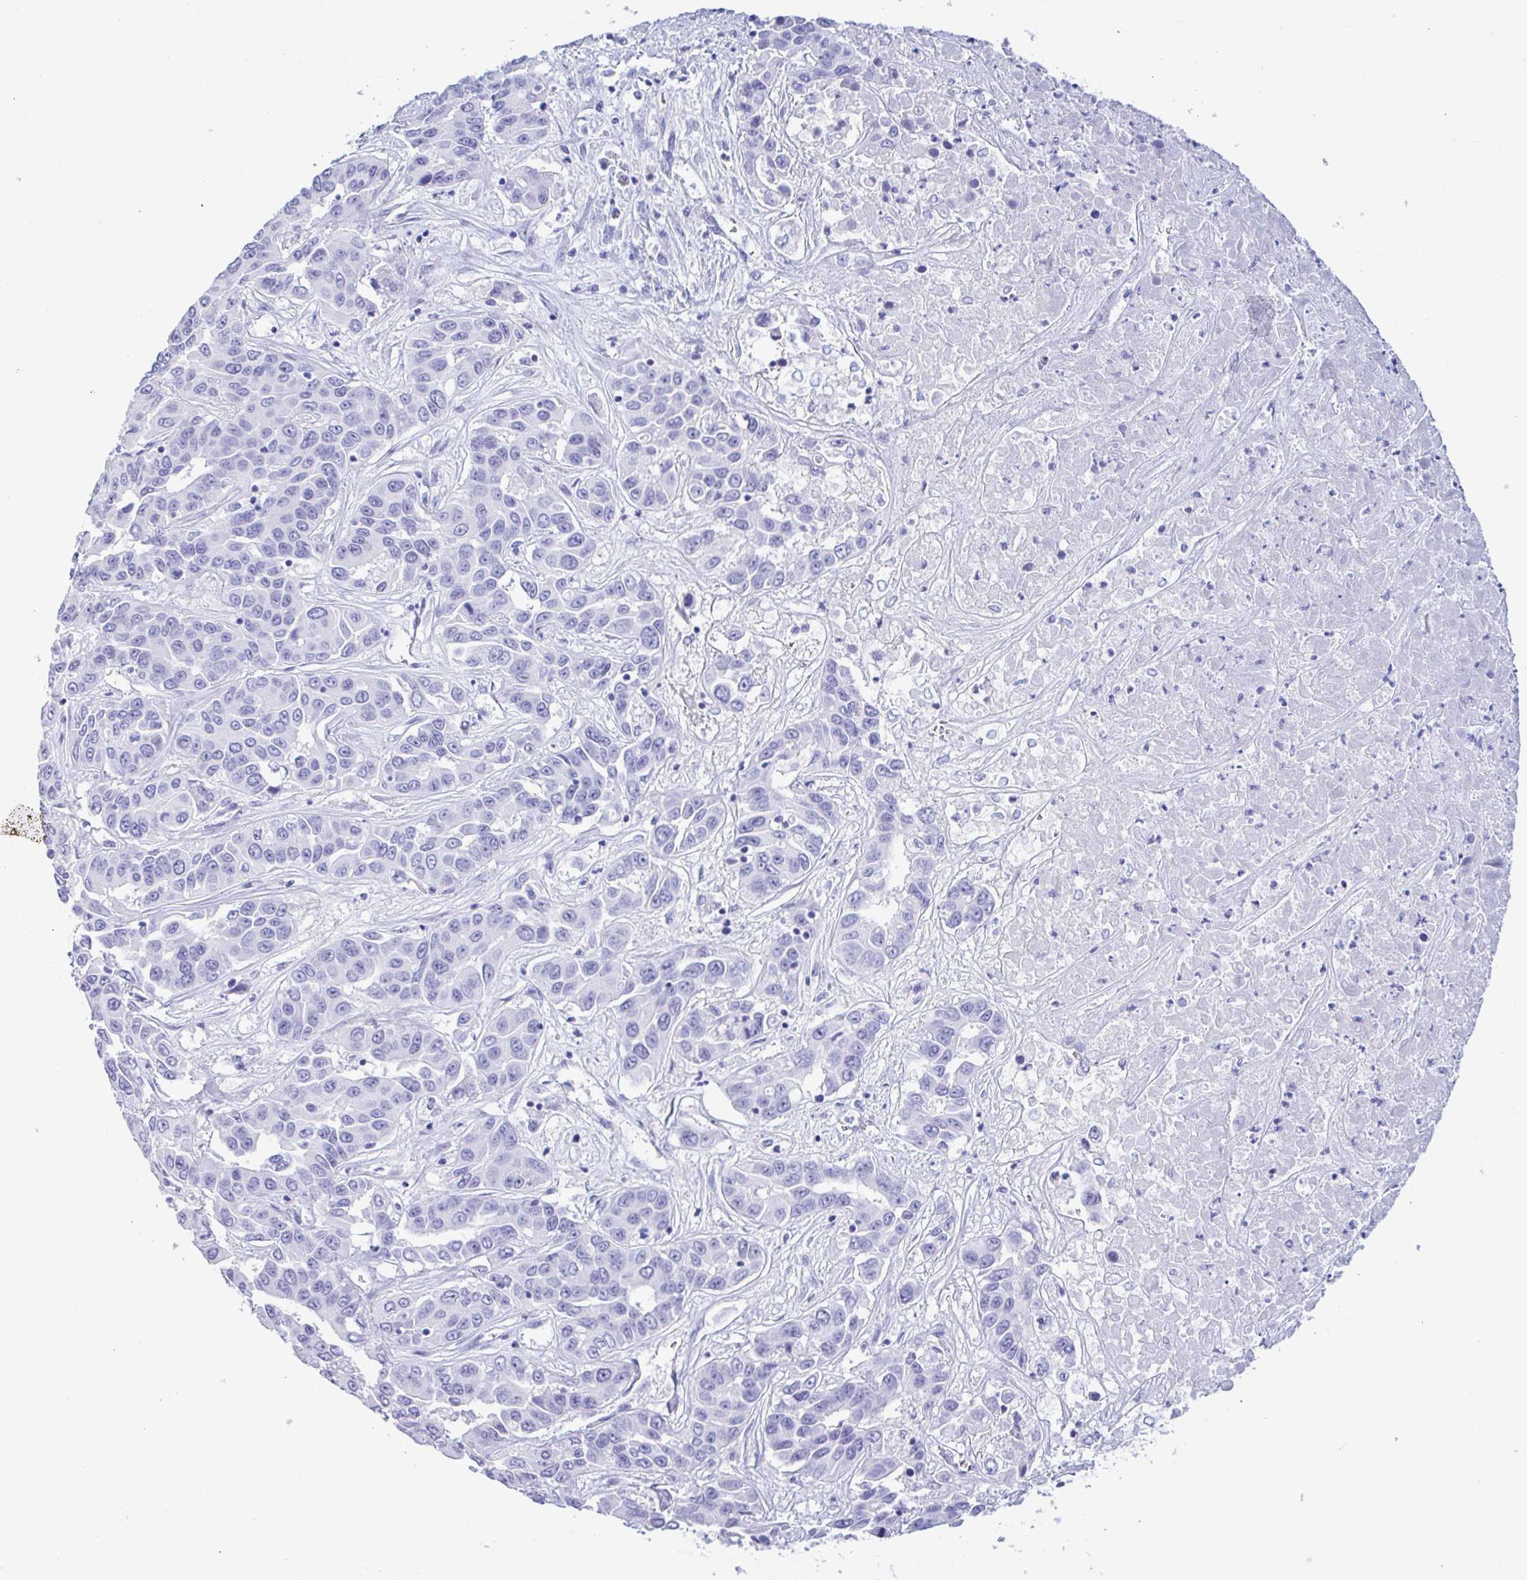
{"staining": {"intensity": "negative", "quantity": "none", "location": "none"}, "tissue": "liver cancer", "cell_type": "Tumor cells", "image_type": "cancer", "snomed": [{"axis": "morphology", "description": "Cholangiocarcinoma"}, {"axis": "topography", "description": "Liver"}], "caption": "A high-resolution photomicrograph shows IHC staining of liver cholangiocarcinoma, which reveals no significant expression in tumor cells.", "gene": "MRGPRG", "patient": {"sex": "female", "age": 52}}